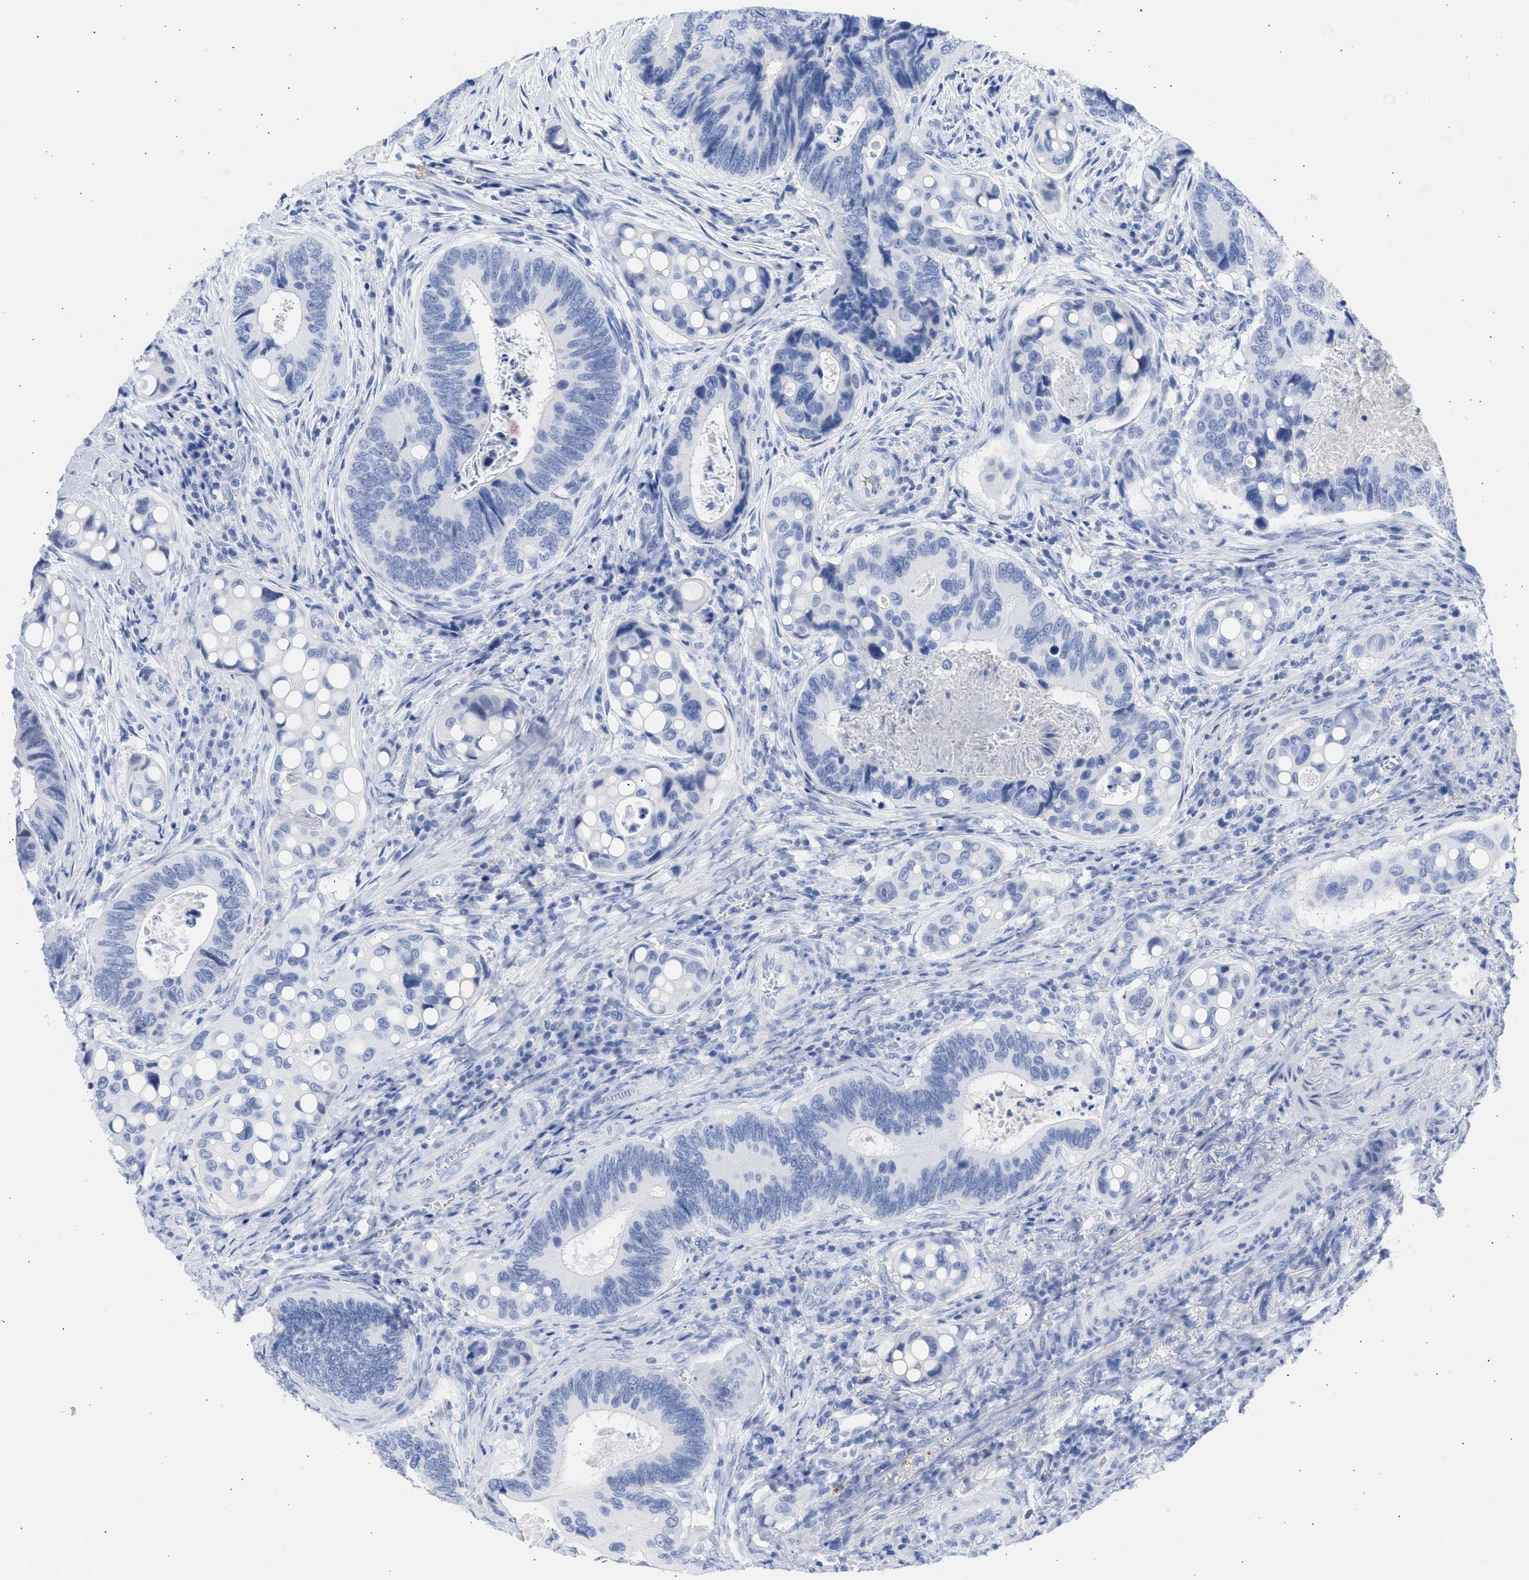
{"staining": {"intensity": "negative", "quantity": "none", "location": "none"}, "tissue": "colorectal cancer", "cell_type": "Tumor cells", "image_type": "cancer", "snomed": [{"axis": "morphology", "description": "Inflammation, NOS"}, {"axis": "morphology", "description": "Adenocarcinoma, NOS"}, {"axis": "topography", "description": "Colon"}], "caption": "Immunohistochemistry (IHC) histopathology image of neoplastic tissue: adenocarcinoma (colorectal) stained with DAB (3,3'-diaminobenzidine) exhibits no significant protein staining in tumor cells.", "gene": "RSPH1", "patient": {"sex": "male", "age": 72}}